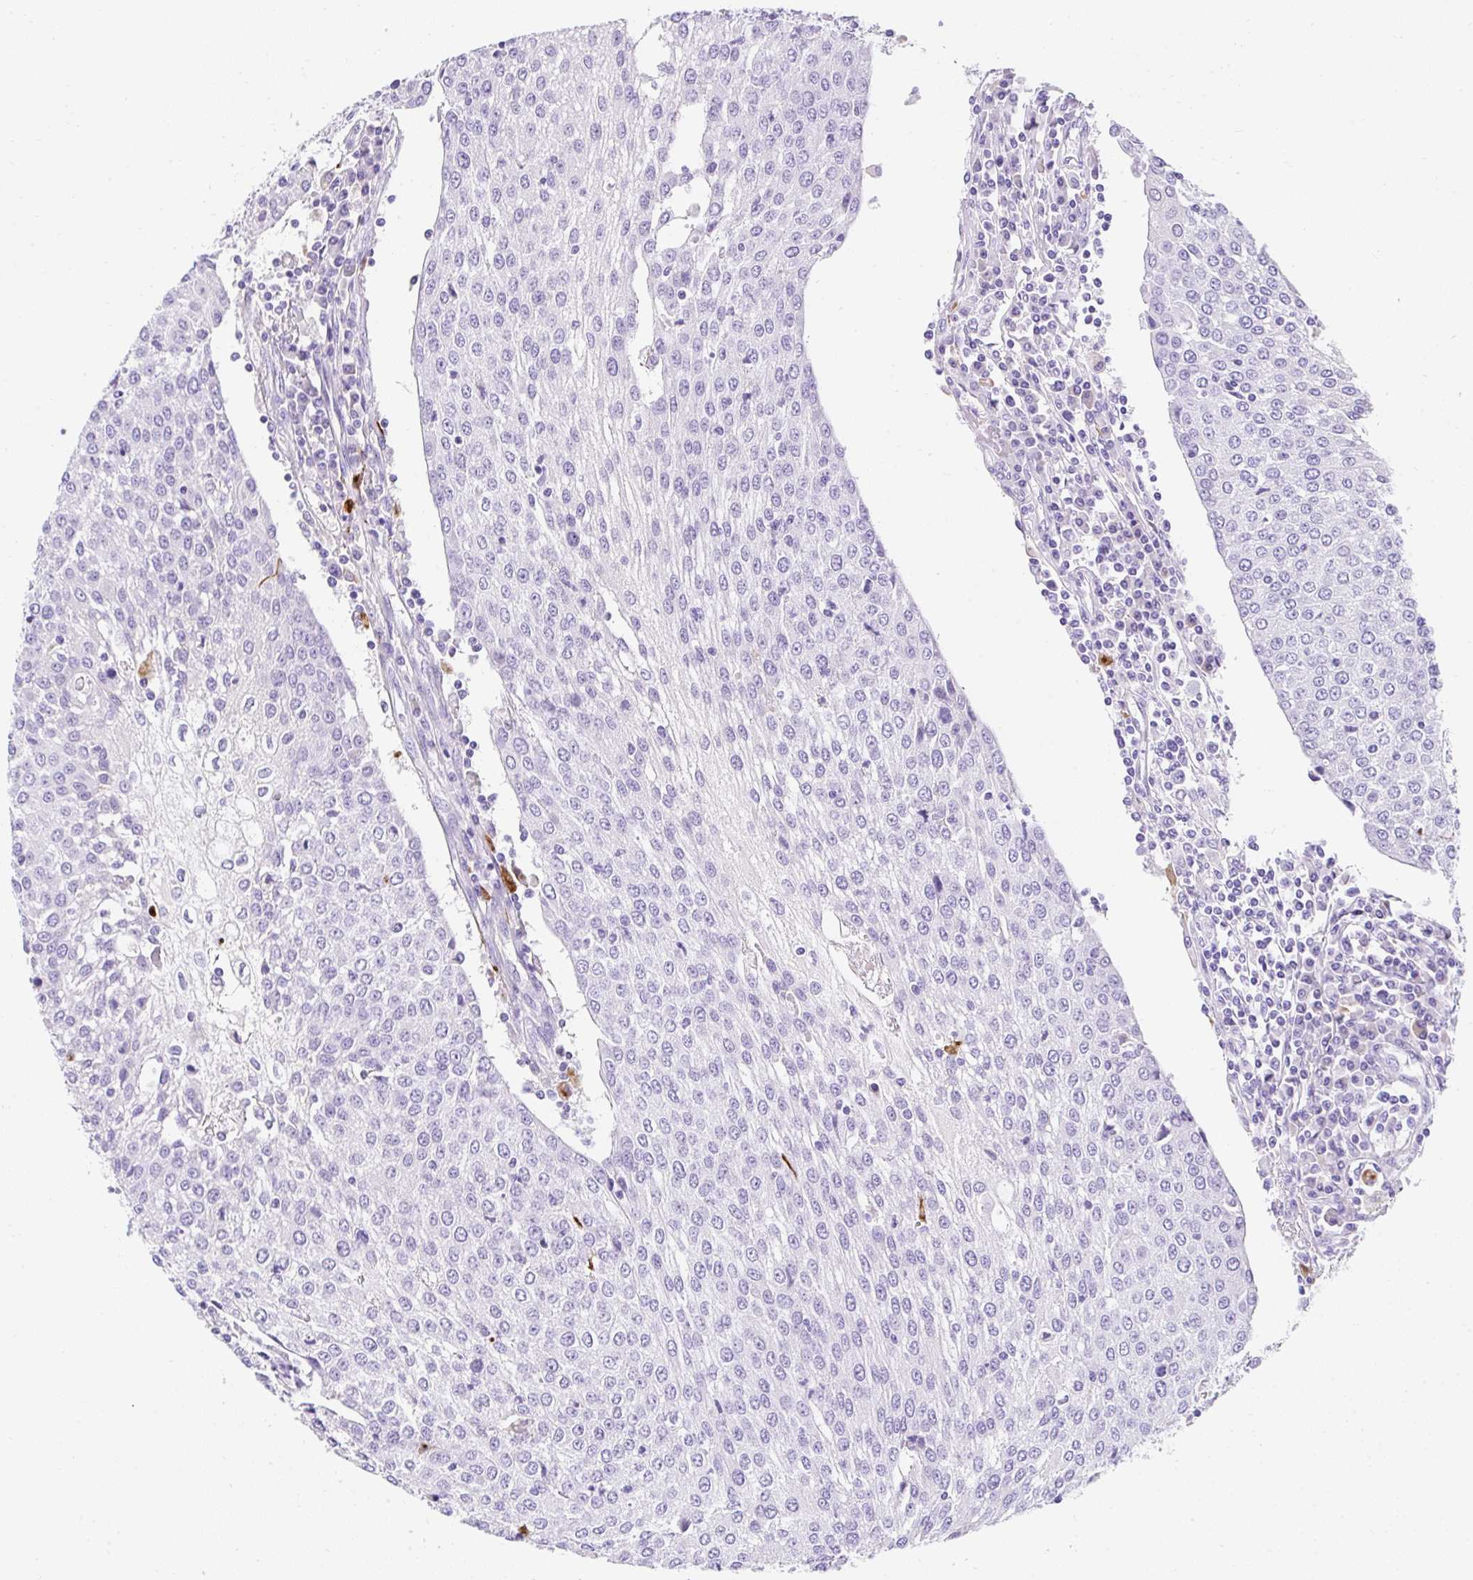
{"staining": {"intensity": "negative", "quantity": "none", "location": "none"}, "tissue": "urothelial cancer", "cell_type": "Tumor cells", "image_type": "cancer", "snomed": [{"axis": "morphology", "description": "Urothelial carcinoma, High grade"}, {"axis": "topography", "description": "Urinary bladder"}], "caption": "High-grade urothelial carcinoma was stained to show a protein in brown. There is no significant positivity in tumor cells.", "gene": "APOC4-APOC2", "patient": {"sex": "female", "age": 85}}